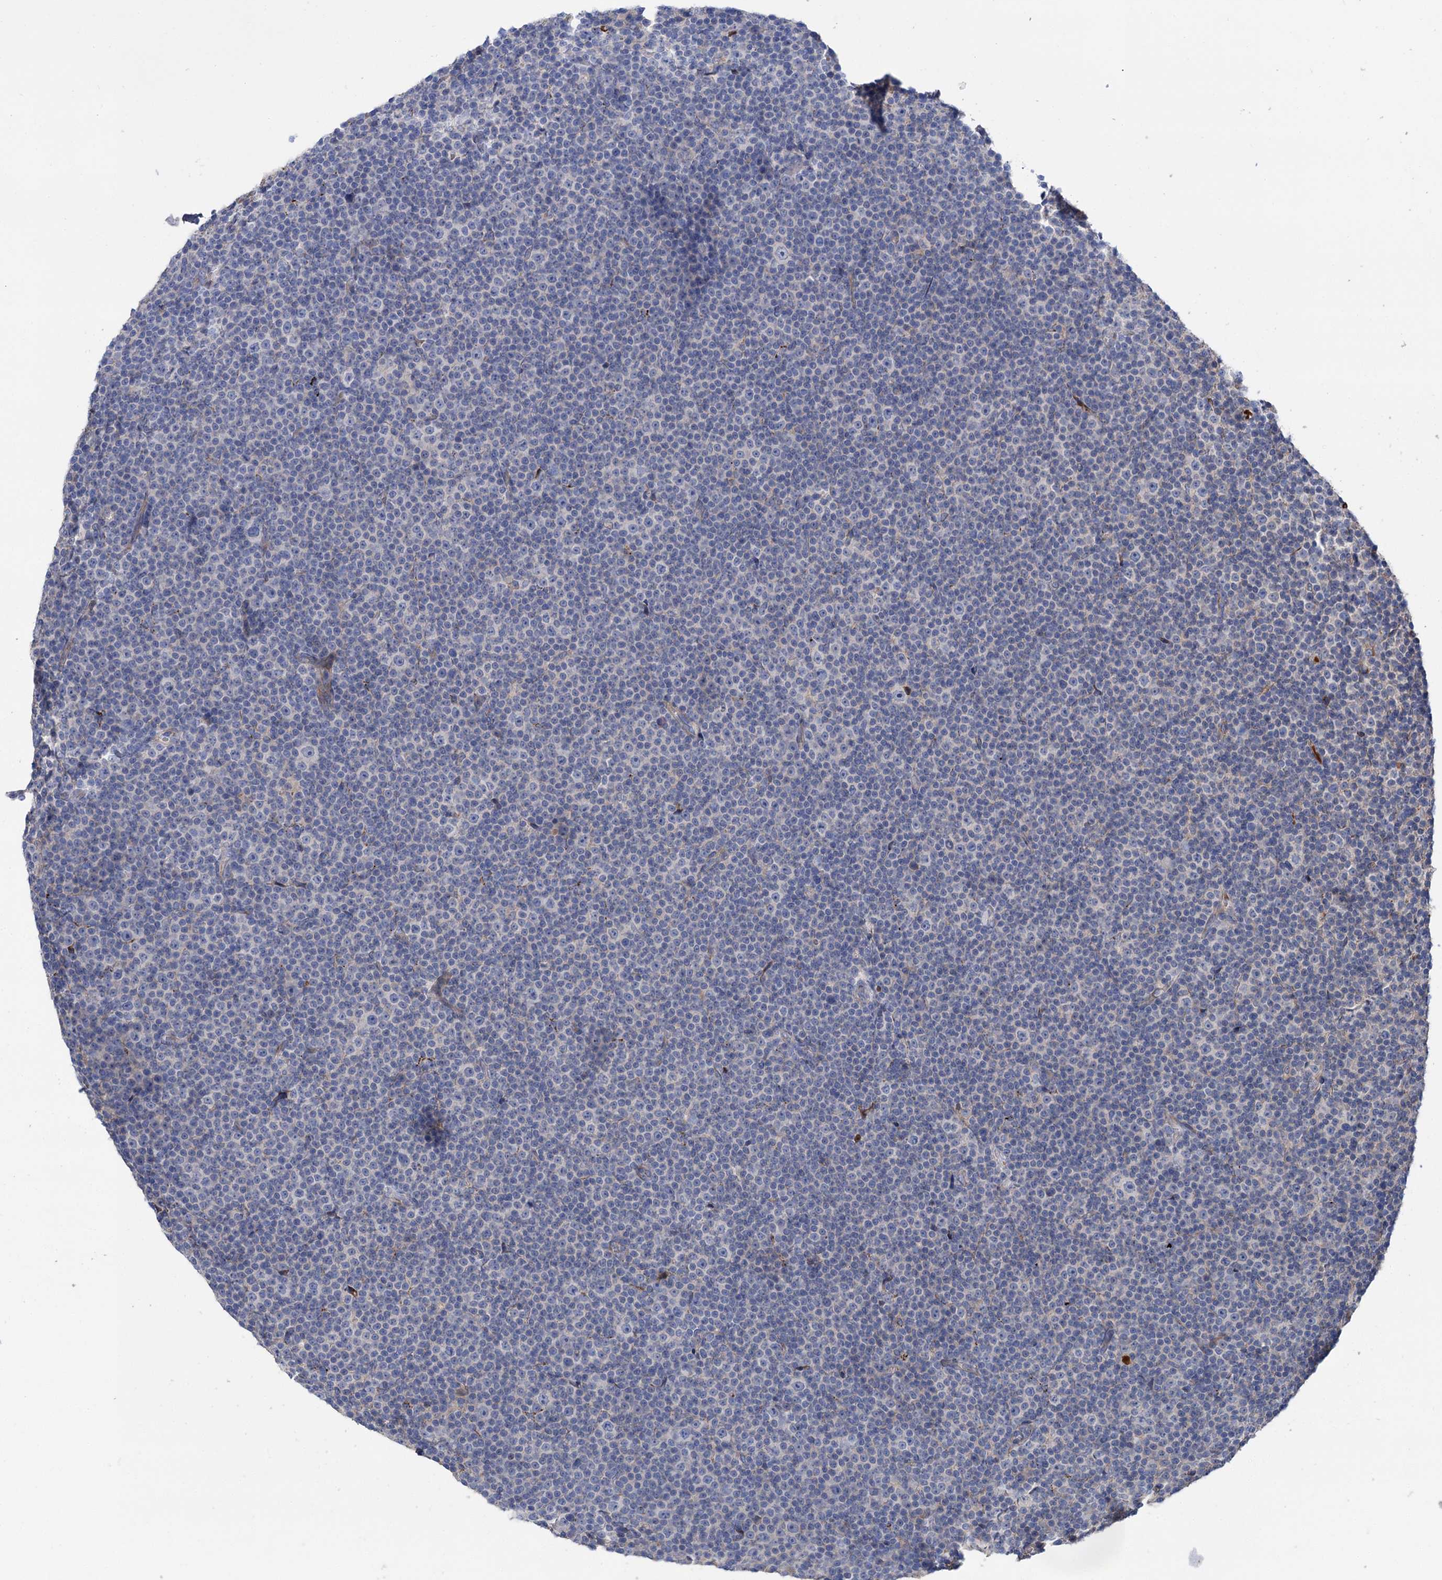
{"staining": {"intensity": "negative", "quantity": "none", "location": "none"}, "tissue": "lymphoma", "cell_type": "Tumor cells", "image_type": "cancer", "snomed": [{"axis": "morphology", "description": "Malignant lymphoma, non-Hodgkin's type, Low grade"}, {"axis": "topography", "description": "Lymph node"}], "caption": "Human lymphoma stained for a protein using immunohistochemistry demonstrates no positivity in tumor cells.", "gene": "PPP1R32", "patient": {"sex": "female", "age": 67}}